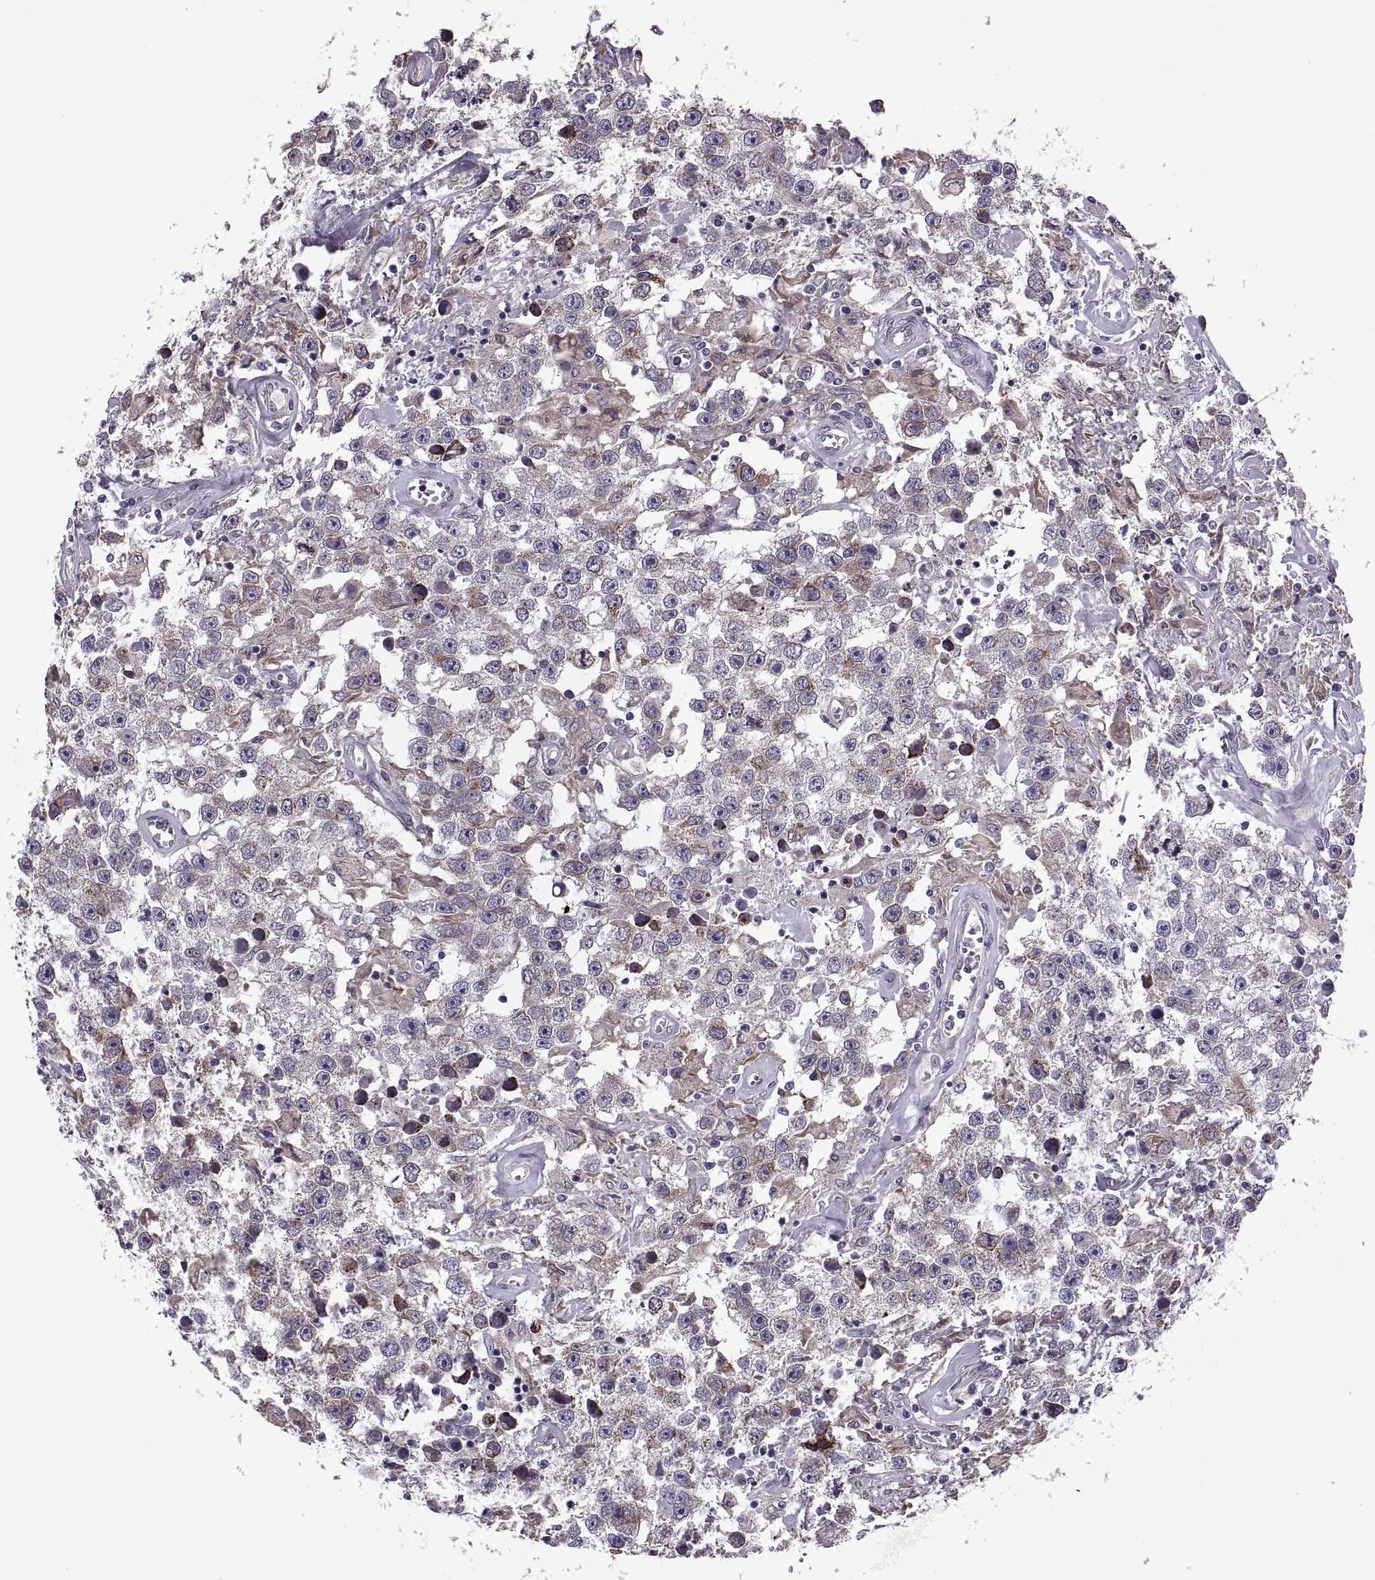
{"staining": {"intensity": "moderate", "quantity": "25%-75%", "location": "cytoplasmic/membranous"}, "tissue": "testis cancer", "cell_type": "Tumor cells", "image_type": "cancer", "snomed": [{"axis": "morphology", "description": "Seminoma, NOS"}, {"axis": "topography", "description": "Testis"}], "caption": "This is a micrograph of IHC staining of testis cancer (seminoma), which shows moderate positivity in the cytoplasmic/membranous of tumor cells.", "gene": "LETM2", "patient": {"sex": "male", "age": 43}}